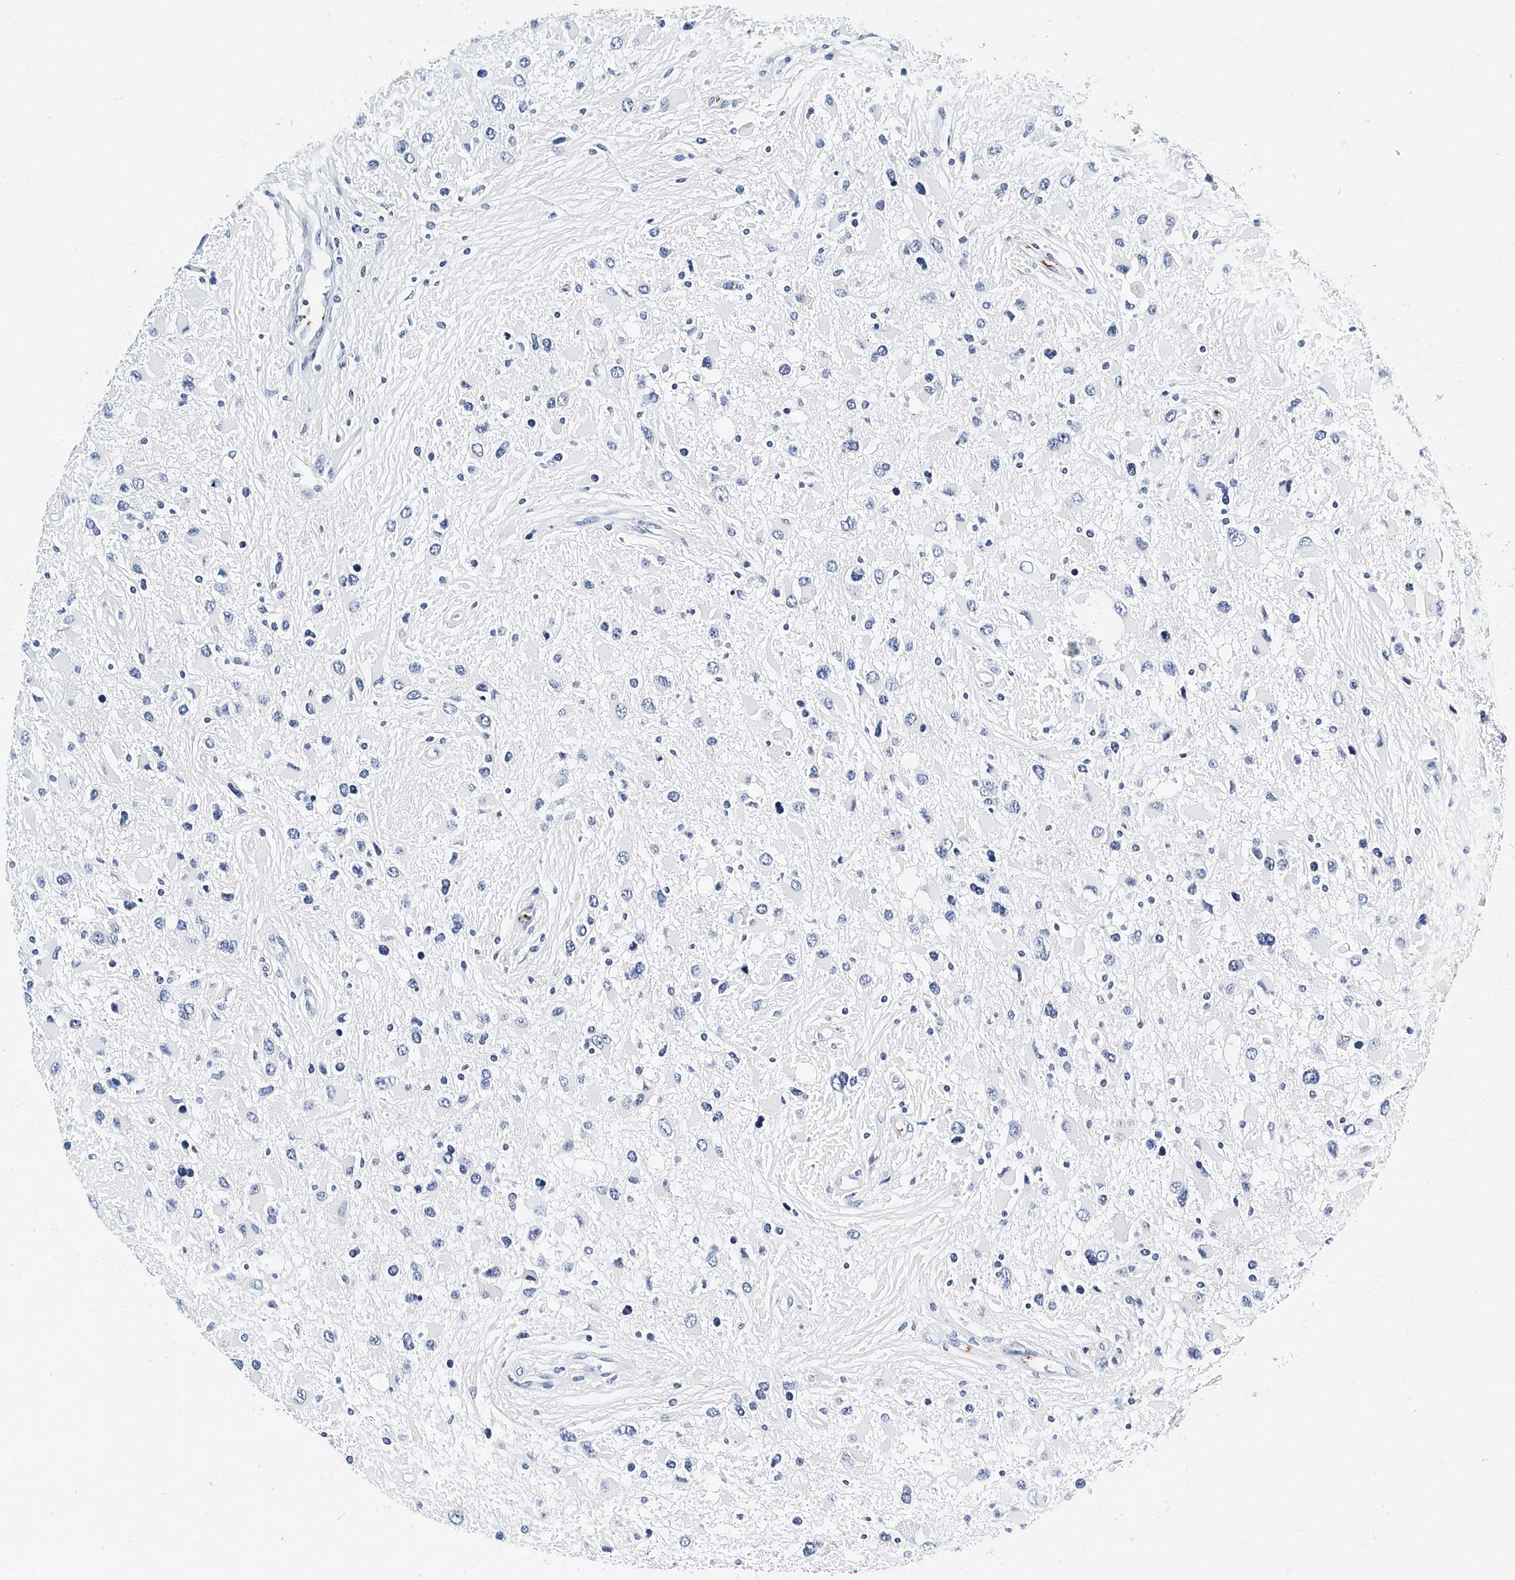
{"staining": {"intensity": "negative", "quantity": "none", "location": "none"}, "tissue": "glioma", "cell_type": "Tumor cells", "image_type": "cancer", "snomed": [{"axis": "morphology", "description": "Glioma, malignant, High grade"}, {"axis": "topography", "description": "Brain"}], "caption": "Tumor cells are negative for brown protein staining in malignant glioma (high-grade). (DAB immunohistochemistry, high magnification).", "gene": "ITGA2B", "patient": {"sex": "male", "age": 53}}